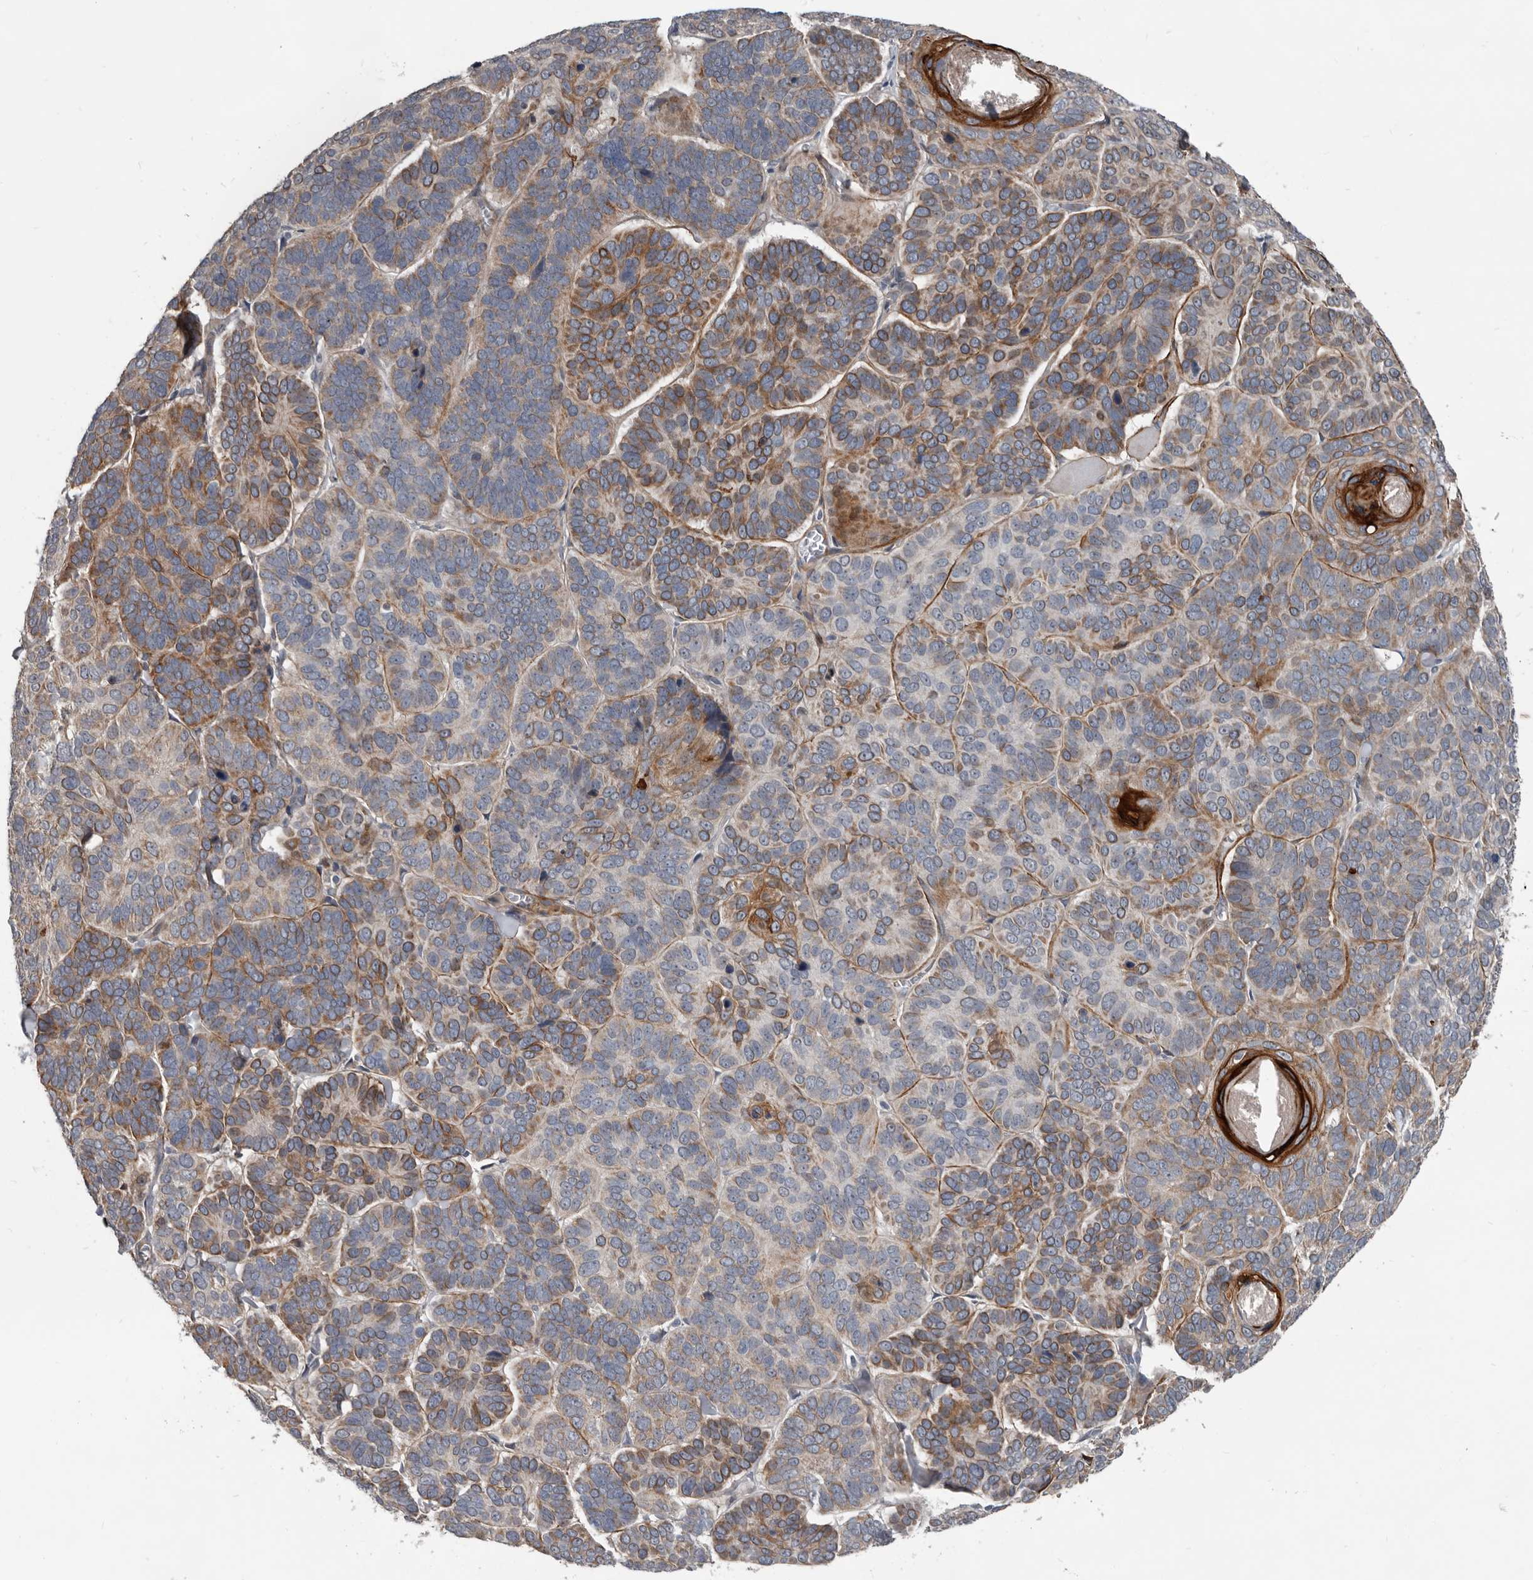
{"staining": {"intensity": "moderate", "quantity": ">75%", "location": "cytoplasmic/membranous"}, "tissue": "skin cancer", "cell_type": "Tumor cells", "image_type": "cancer", "snomed": [{"axis": "morphology", "description": "Basal cell carcinoma"}, {"axis": "topography", "description": "Skin"}], "caption": "Skin cancer tissue exhibits moderate cytoplasmic/membranous positivity in about >75% of tumor cells, visualized by immunohistochemistry.", "gene": "C1orf216", "patient": {"sex": "male", "age": 62}}